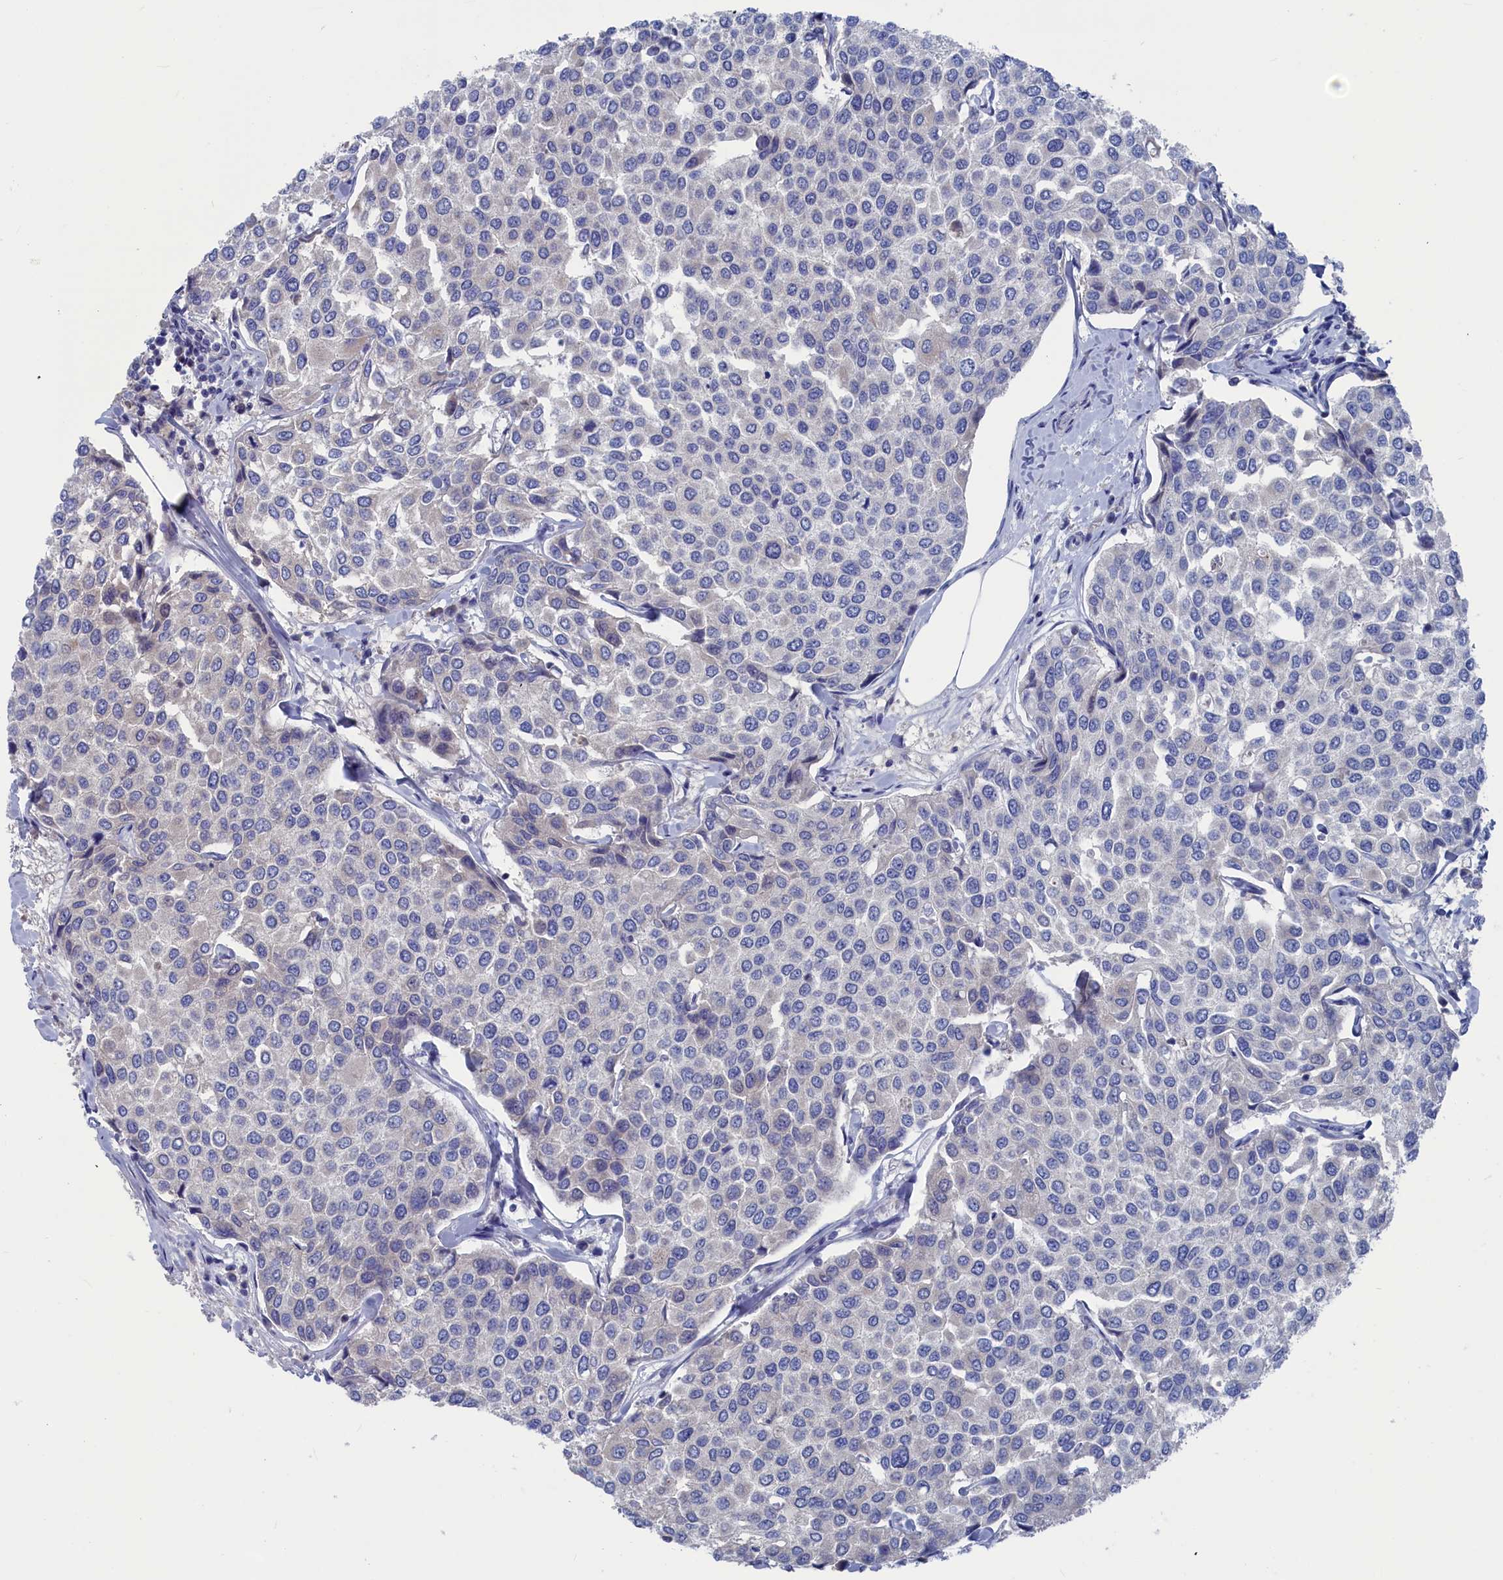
{"staining": {"intensity": "negative", "quantity": "none", "location": "none"}, "tissue": "breast cancer", "cell_type": "Tumor cells", "image_type": "cancer", "snomed": [{"axis": "morphology", "description": "Duct carcinoma"}, {"axis": "topography", "description": "Breast"}], "caption": "Tumor cells are negative for brown protein staining in breast invasive ductal carcinoma.", "gene": "CEND1", "patient": {"sex": "female", "age": 55}}